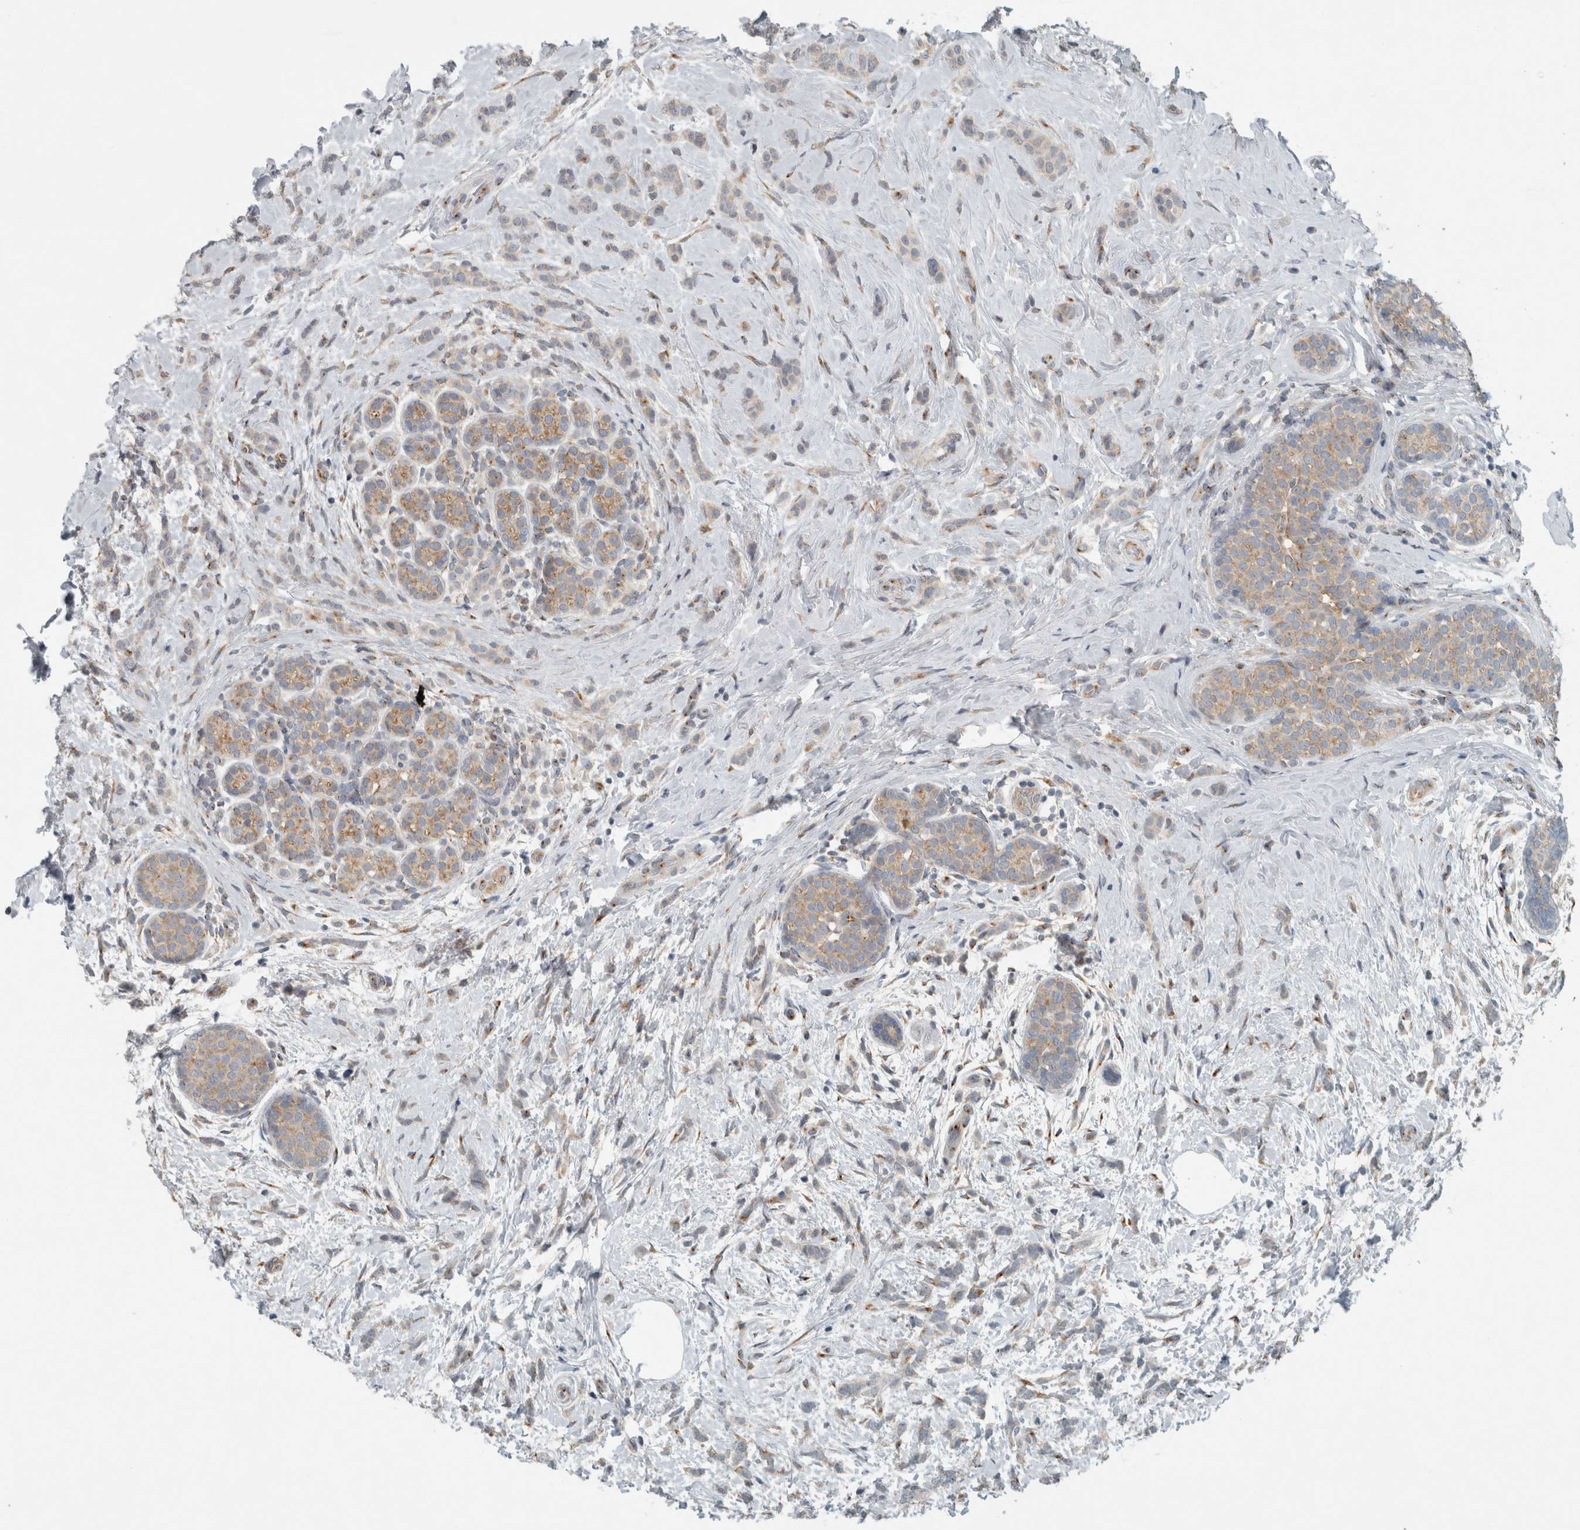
{"staining": {"intensity": "weak", "quantity": "25%-75%", "location": "cytoplasmic/membranous"}, "tissue": "breast cancer", "cell_type": "Tumor cells", "image_type": "cancer", "snomed": [{"axis": "morphology", "description": "Lobular carcinoma, in situ"}, {"axis": "morphology", "description": "Lobular carcinoma"}, {"axis": "topography", "description": "Breast"}], "caption": "This is a micrograph of immunohistochemistry (IHC) staining of breast lobular carcinoma, which shows weak staining in the cytoplasmic/membranous of tumor cells.", "gene": "KIF1C", "patient": {"sex": "female", "age": 41}}